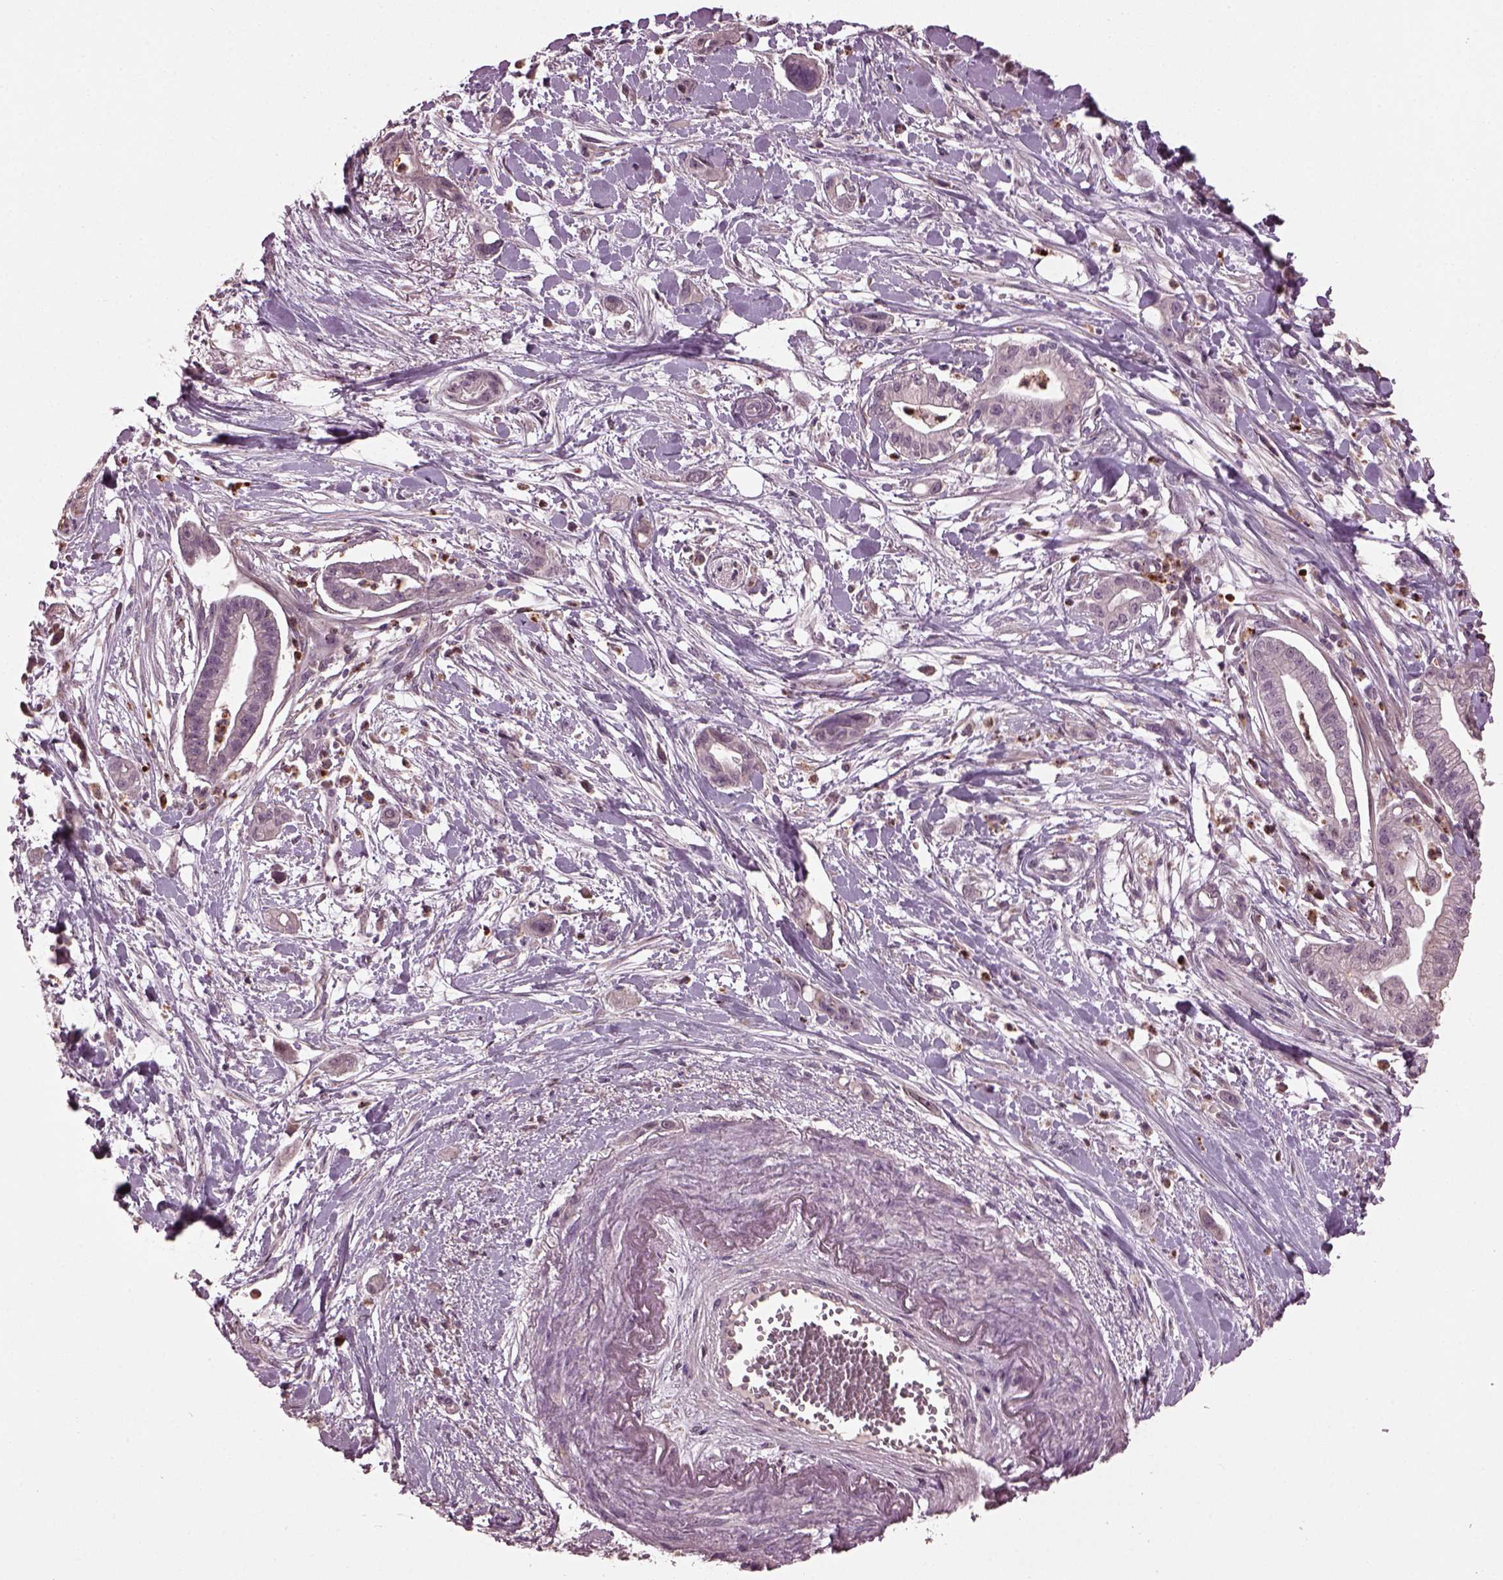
{"staining": {"intensity": "negative", "quantity": "none", "location": "none"}, "tissue": "pancreatic cancer", "cell_type": "Tumor cells", "image_type": "cancer", "snomed": [{"axis": "morphology", "description": "Normal tissue, NOS"}, {"axis": "morphology", "description": "Adenocarcinoma, NOS"}, {"axis": "topography", "description": "Lymph node"}, {"axis": "topography", "description": "Pancreas"}], "caption": "An immunohistochemistry image of pancreatic cancer (adenocarcinoma) is shown. There is no staining in tumor cells of pancreatic cancer (adenocarcinoma).", "gene": "RUFY3", "patient": {"sex": "female", "age": 58}}